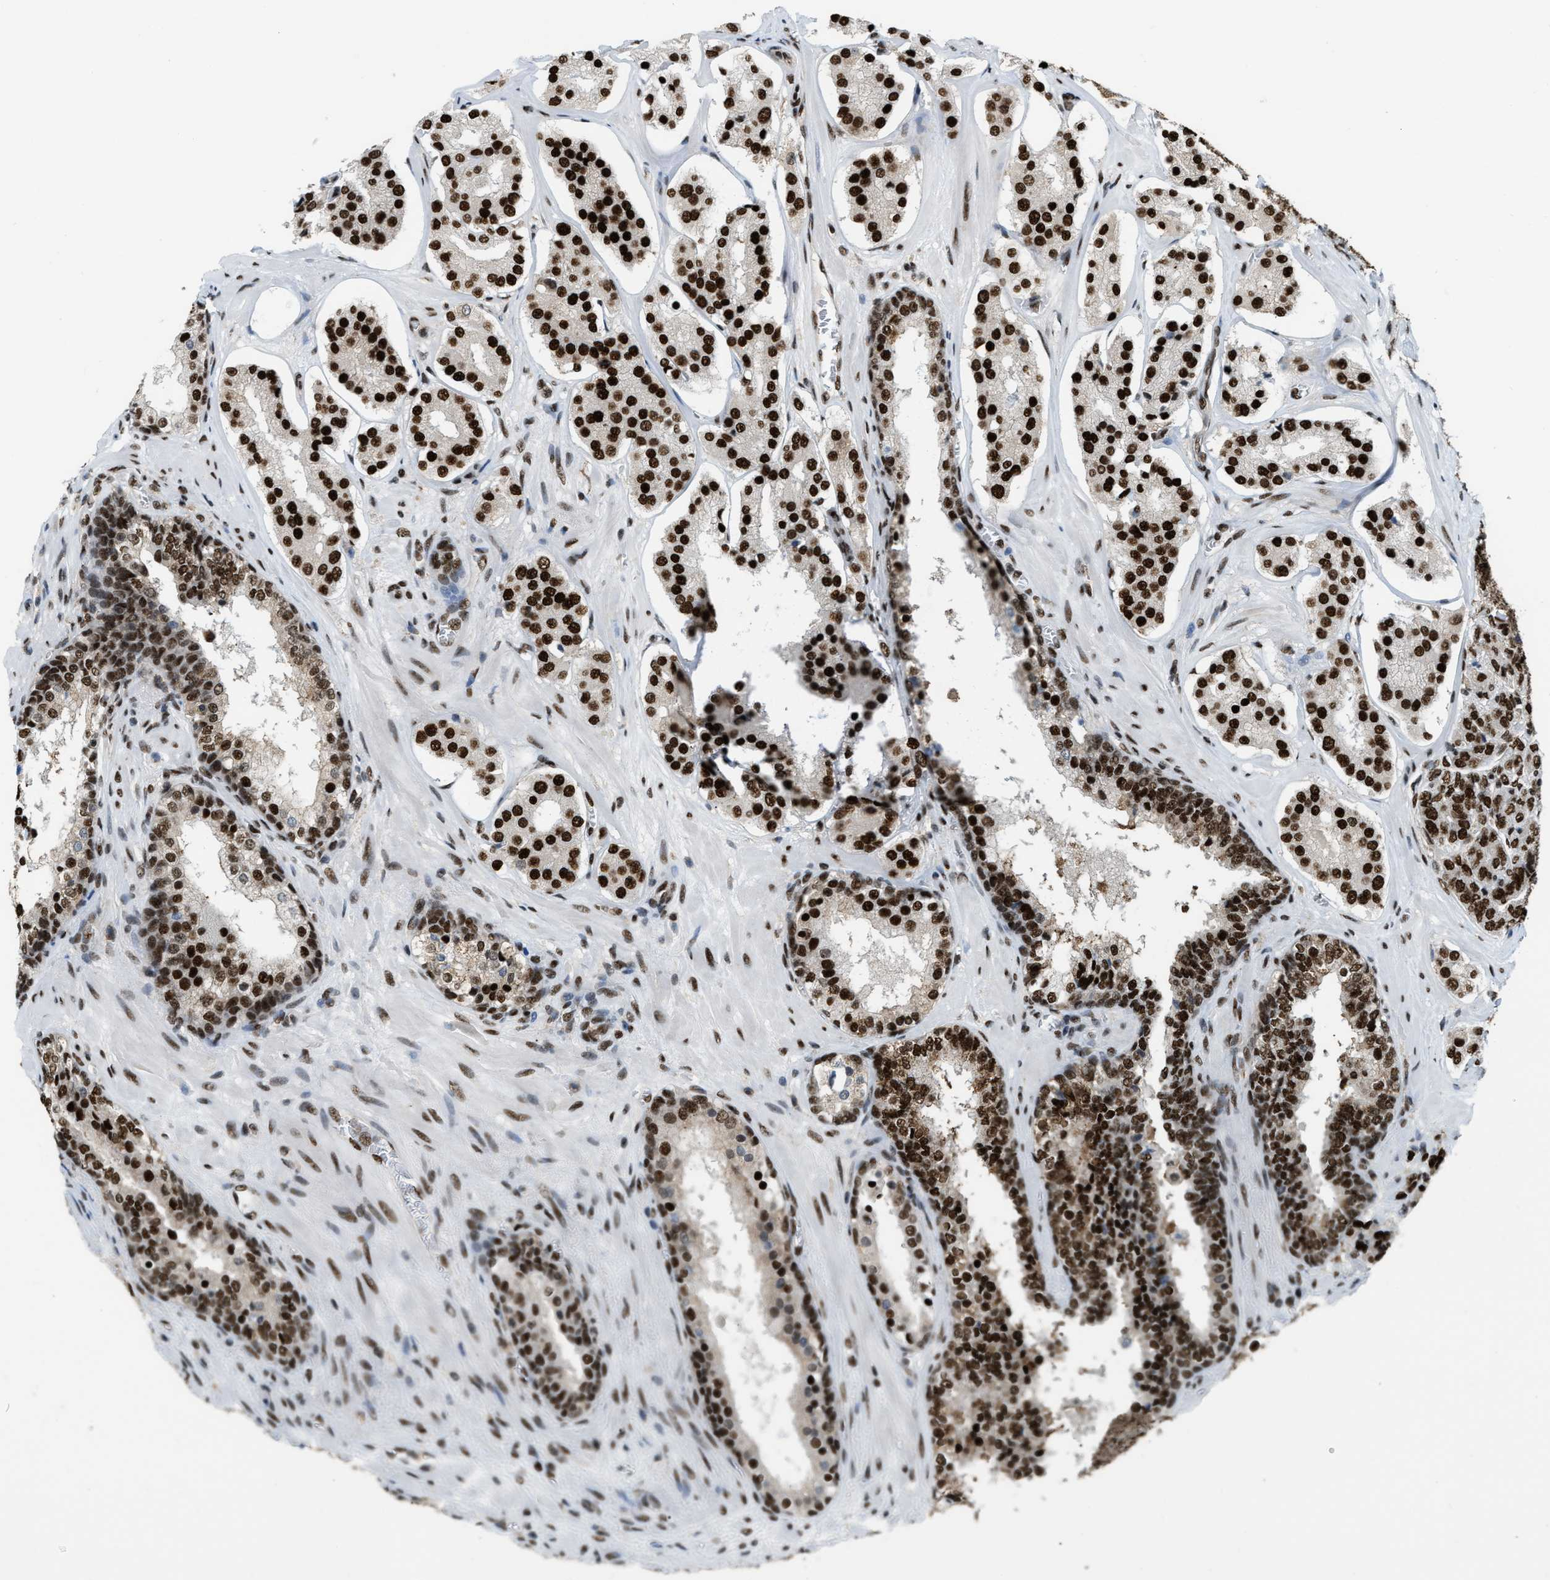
{"staining": {"intensity": "strong", "quantity": ">75%", "location": "nuclear"}, "tissue": "prostate cancer", "cell_type": "Tumor cells", "image_type": "cancer", "snomed": [{"axis": "morphology", "description": "Adenocarcinoma, High grade"}, {"axis": "topography", "description": "Prostate"}], "caption": "Protein staining of prostate adenocarcinoma (high-grade) tissue shows strong nuclear expression in about >75% of tumor cells. (brown staining indicates protein expression, while blue staining denotes nuclei).", "gene": "NUMA1", "patient": {"sex": "male", "age": 60}}